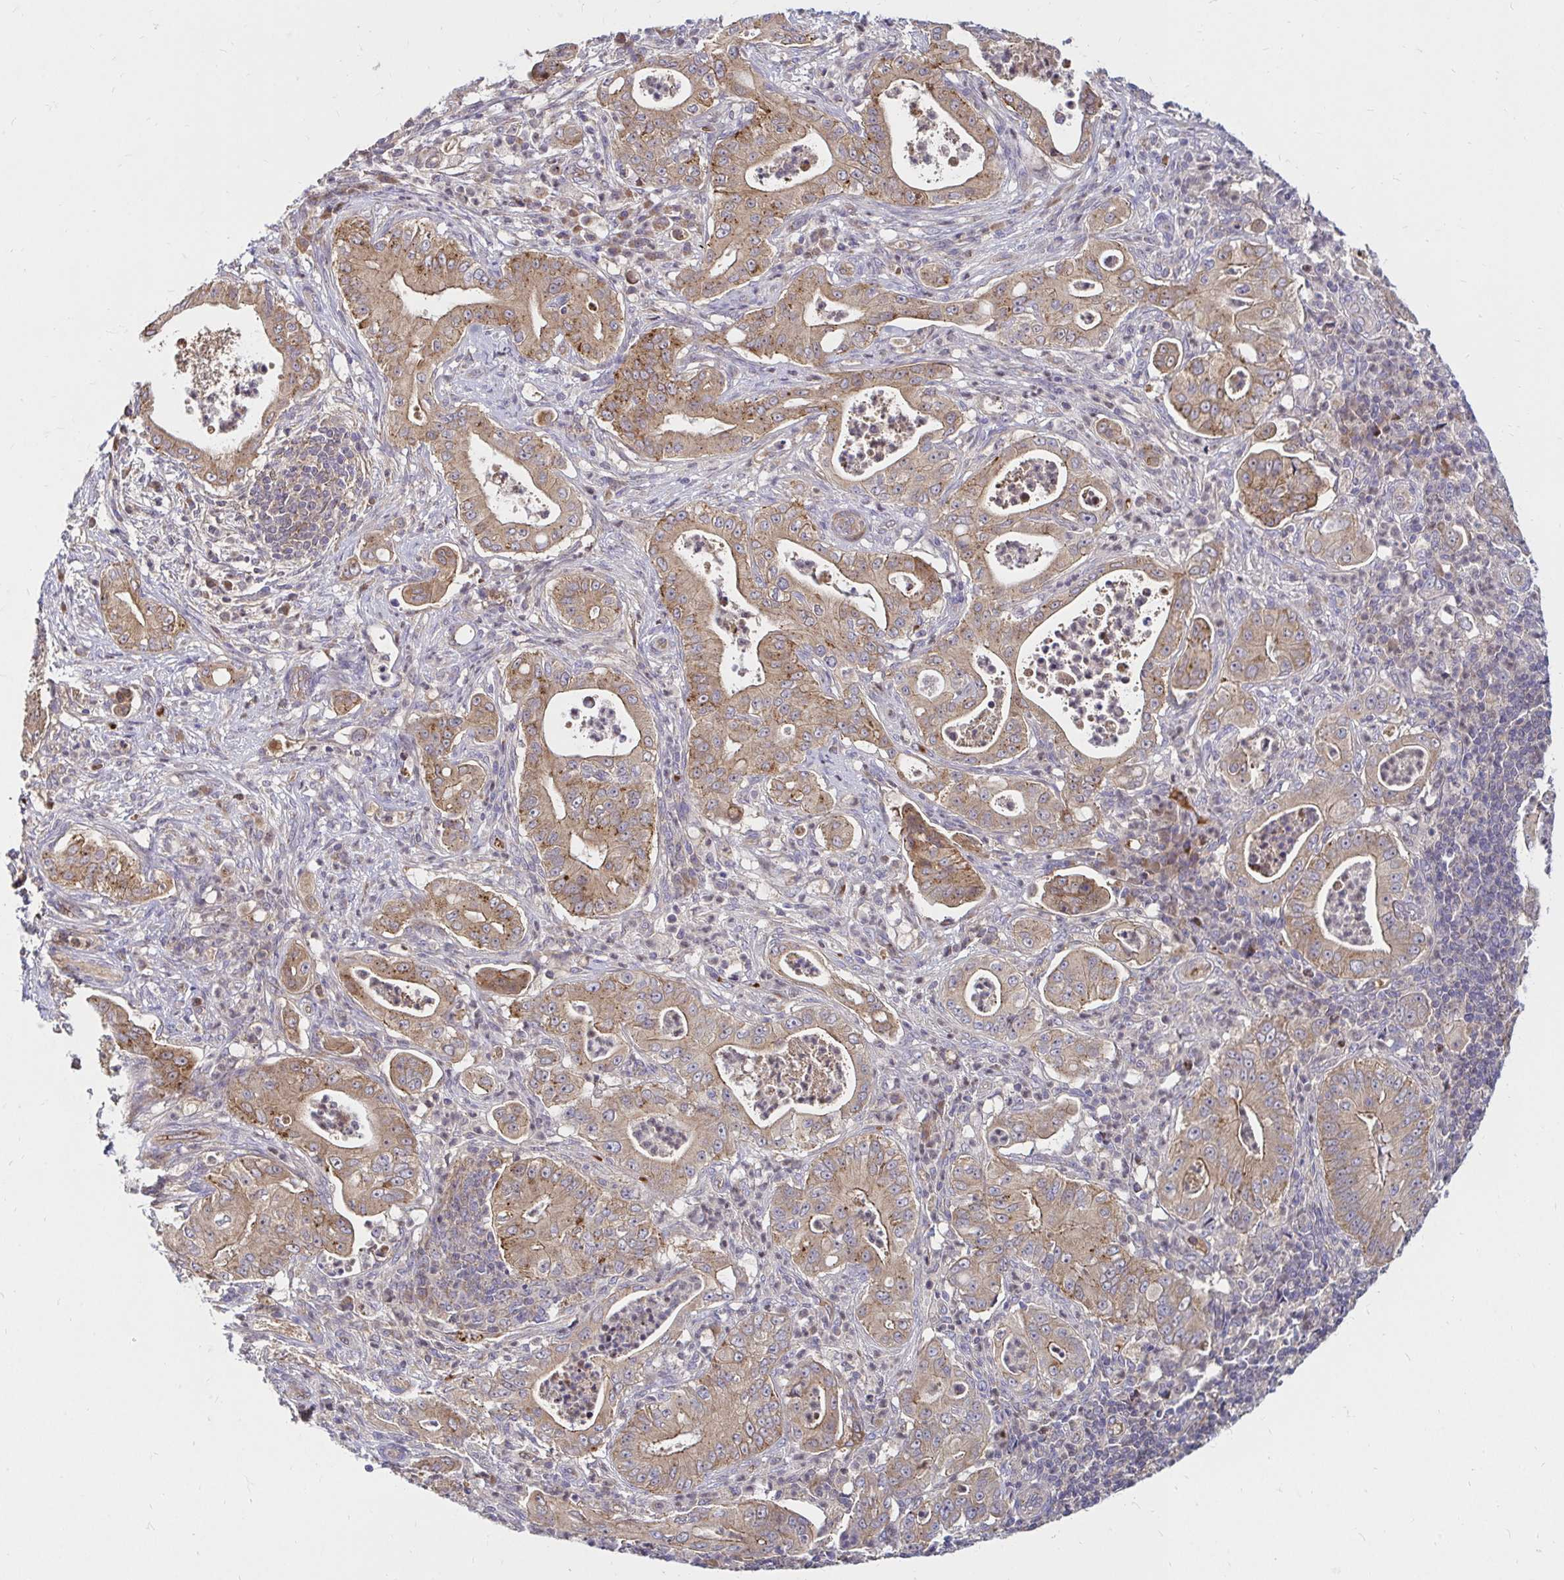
{"staining": {"intensity": "moderate", "quantity": ">75%", "location": "cytoplasmic/membranous"}, "tissue": "pancreatic cancer", "cell_type": "Tumor cells", "image_type": "cancer", "snomed": [{"axis": "morphology", "description": "Adenocarcinoma, NOS"}, {"axis": "topography", "description": "Pancreas"}], "caption": "Protein staining of pancreatic adenocarcinoma tissue demonstrates moderate cytoplasmic/membranous expression in approximately >75% of tumor cells.", "gene": "ARHGEF37", "patient": {"sex": "male", "age": 71}}